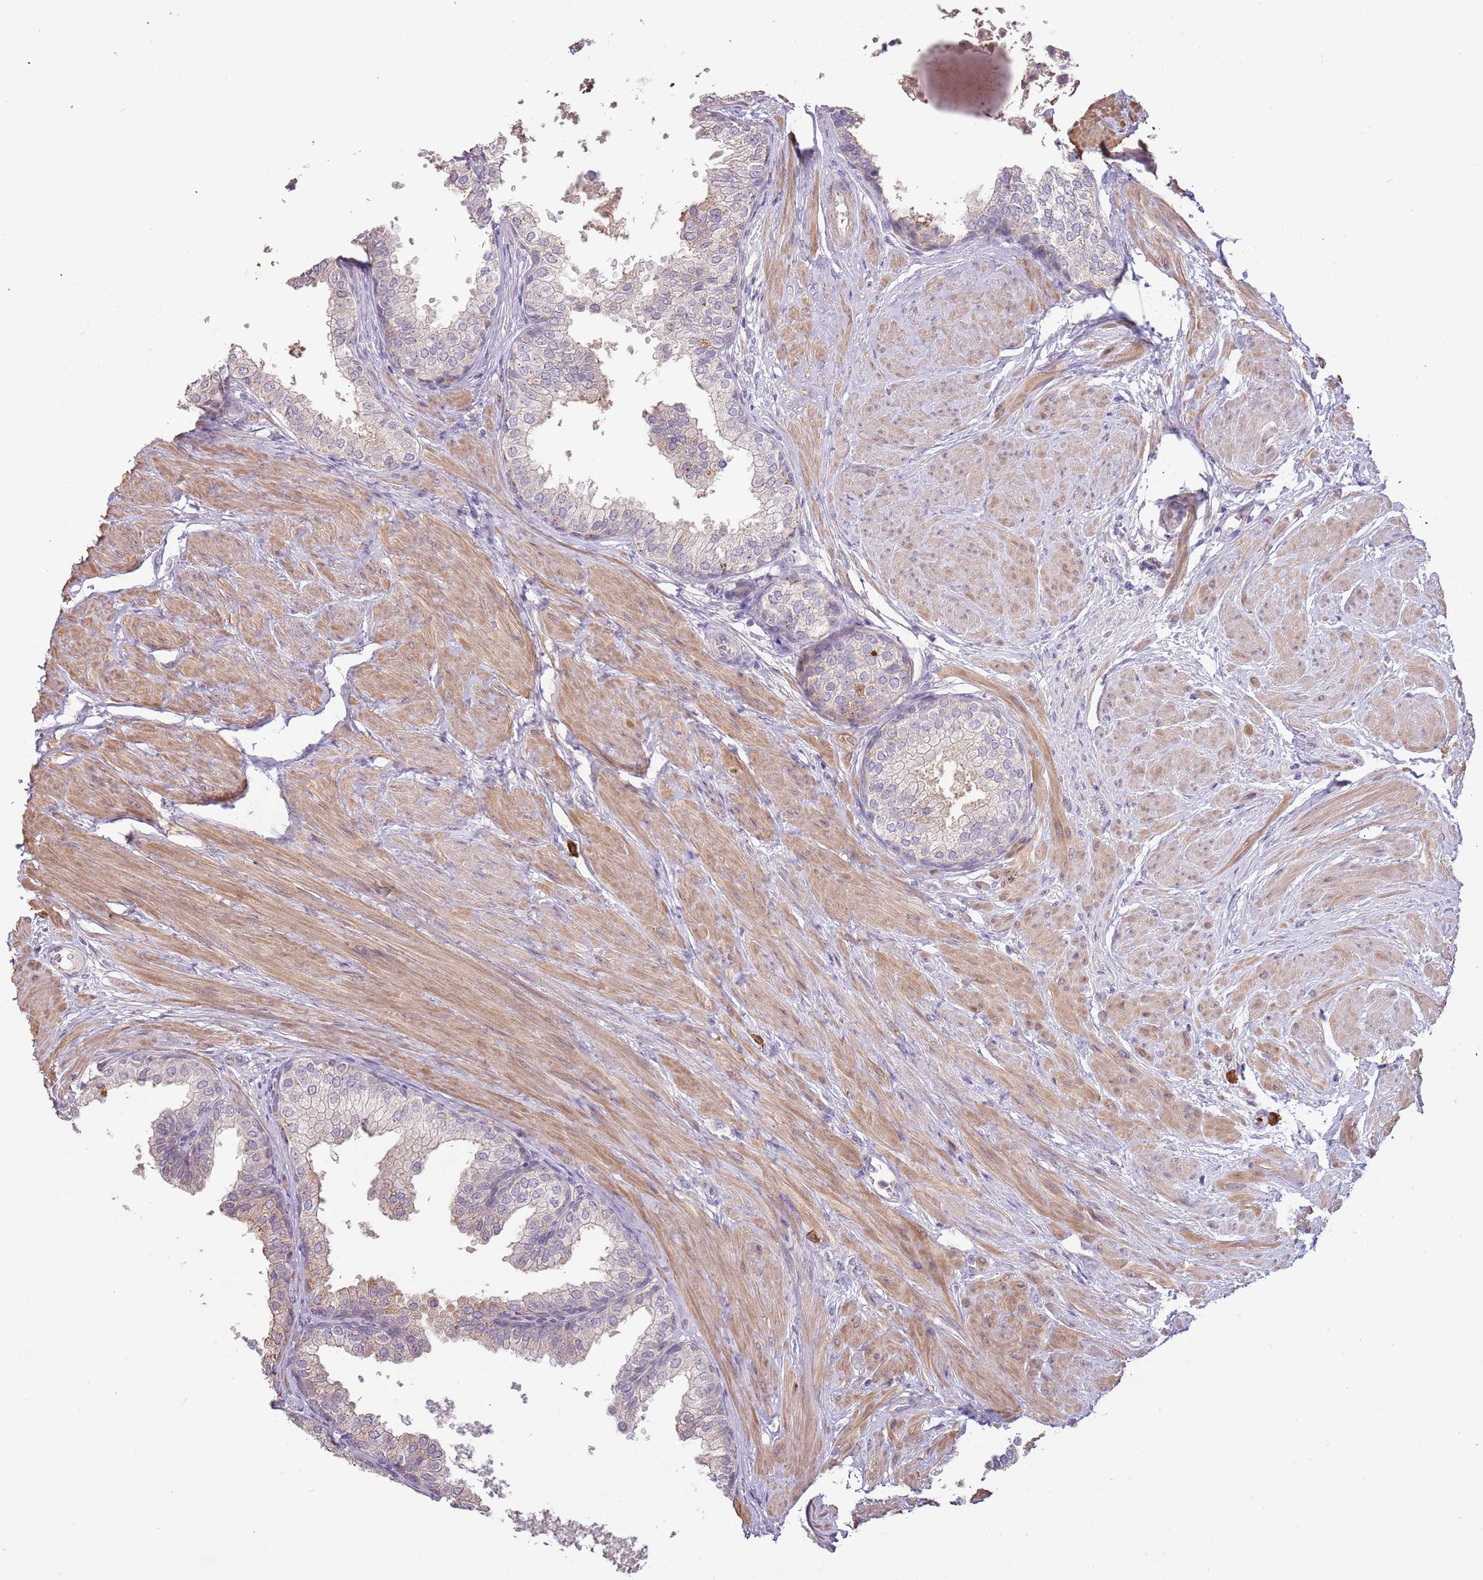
{"staining": {"intensity": "moderate", "quantity": "<25%", "location": "cytoplasmic/membranous"}, "tissue": "prostate", "cell_type": "Glandular cells", "image_type": "normal", "snomed": [{"axis": "morphology", "description": "Normal tissue, NOS"}, {"axis": "topography", "description": "Prostate"}], "caption": "IHC photomicrograph of normal prostate stained for a protein (brown), which reveals low levels of moderate cytoplasmic/membranous positivity in approximately <25% of glandular cells.", "gene": "P2RY13", "patient": {"sex": "male", "age": 48}}